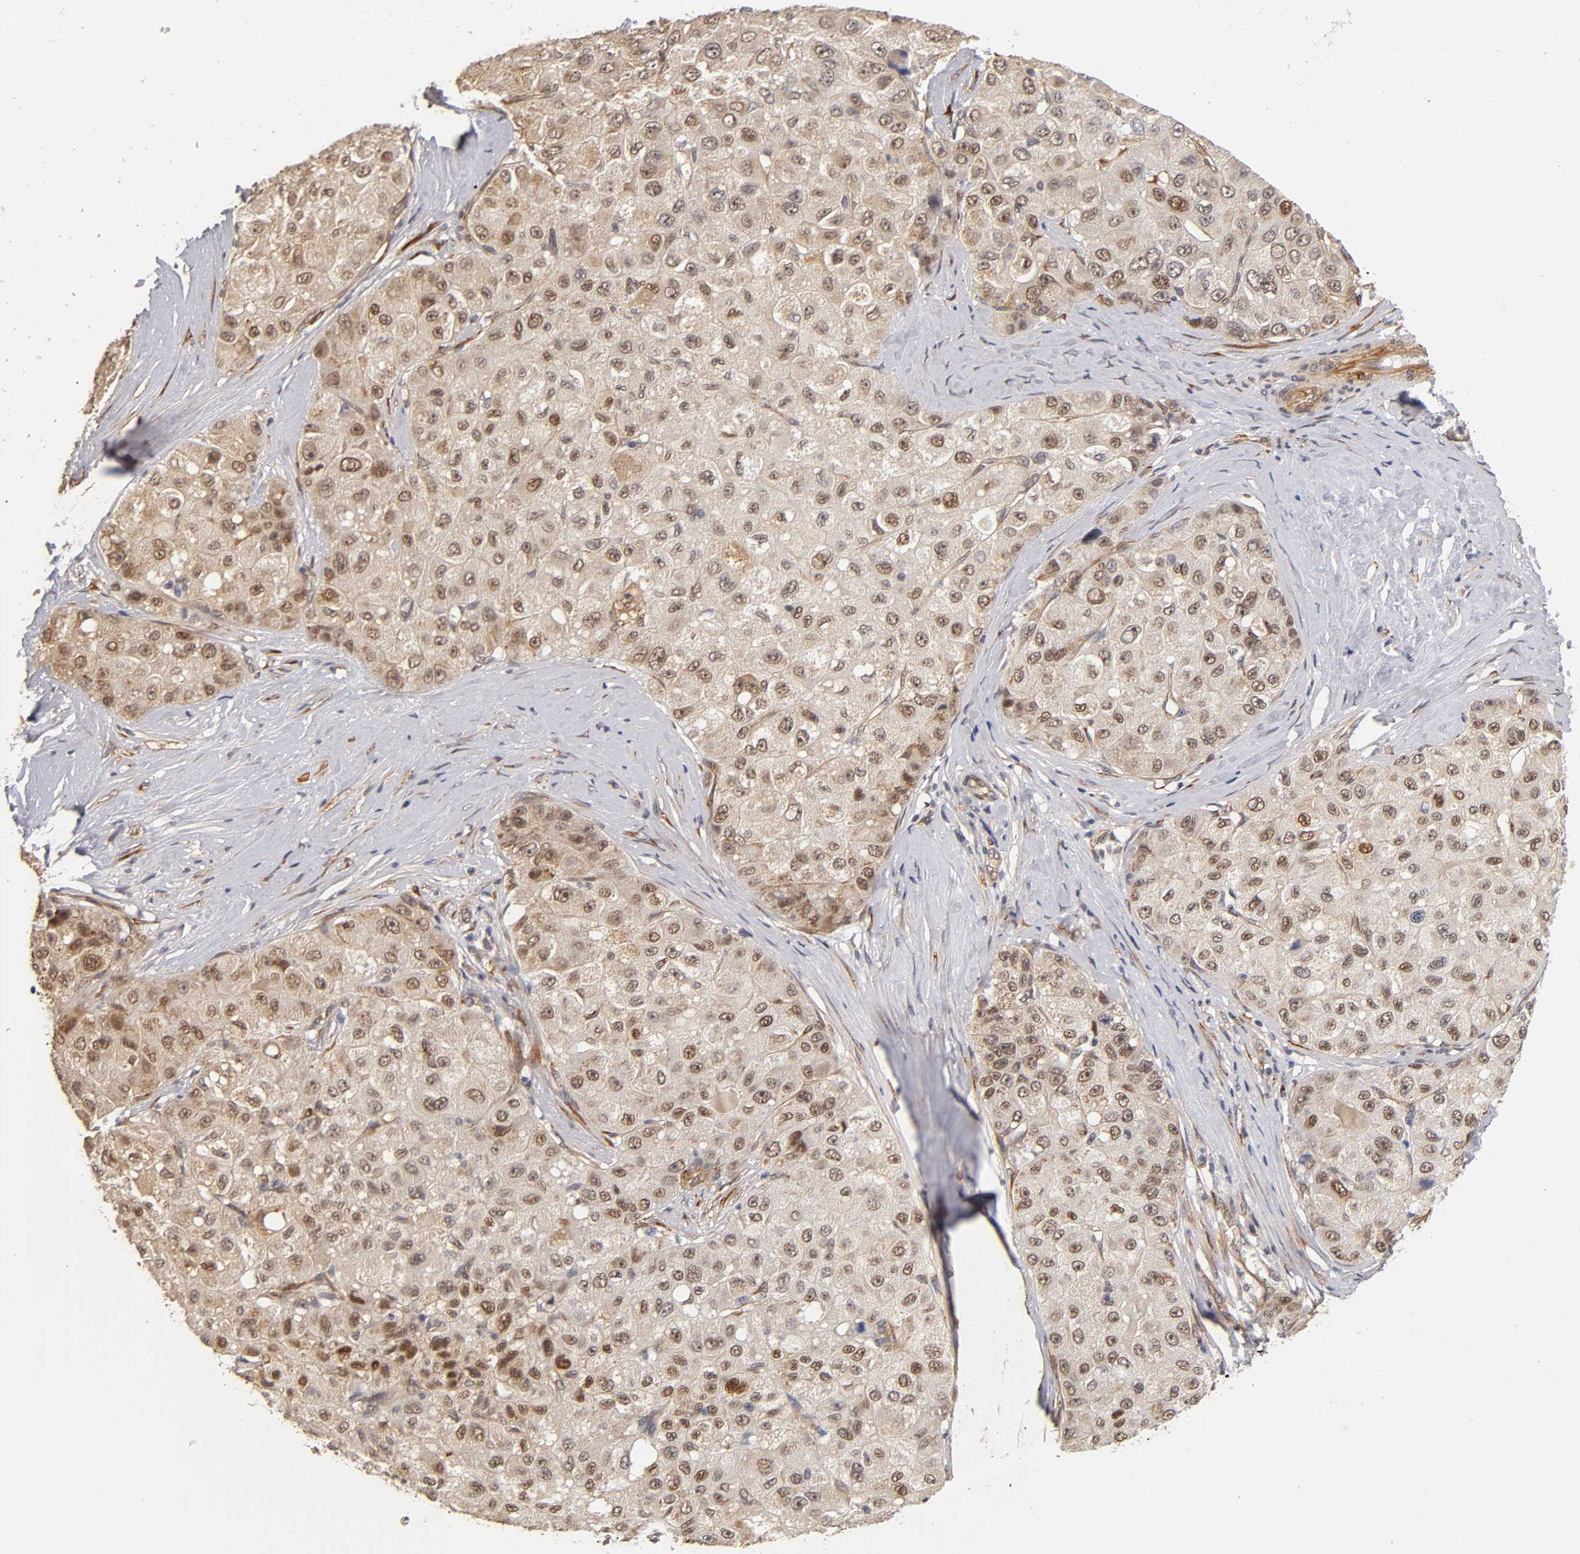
{"staining": {"intensity": "weak", "quantity": ">75%", "location": "cytoplasmic/membranous,nuclear"}, "tissue": "liver cancer", "cell_type": "Tumor cells", "image_type": "cancer", "snomed": [{"axis": "morphology", "description": "Carcinoma, Hepatocellular, NOS"}, {"axis": "topography", "description": "Liver"}], "caption": "This histopathology image shows liver cancer (hepatocellular carcinoma) stained with immunohistochemistry (IHC) to label a protein in brown. The cytoplasmic/membranous and nuclear of tumor cells show weak positivity for the protein. Nuclei are counter-stained blue.", "gene": "LAMB1", "patient": {"sex": "male", "age": 80}}